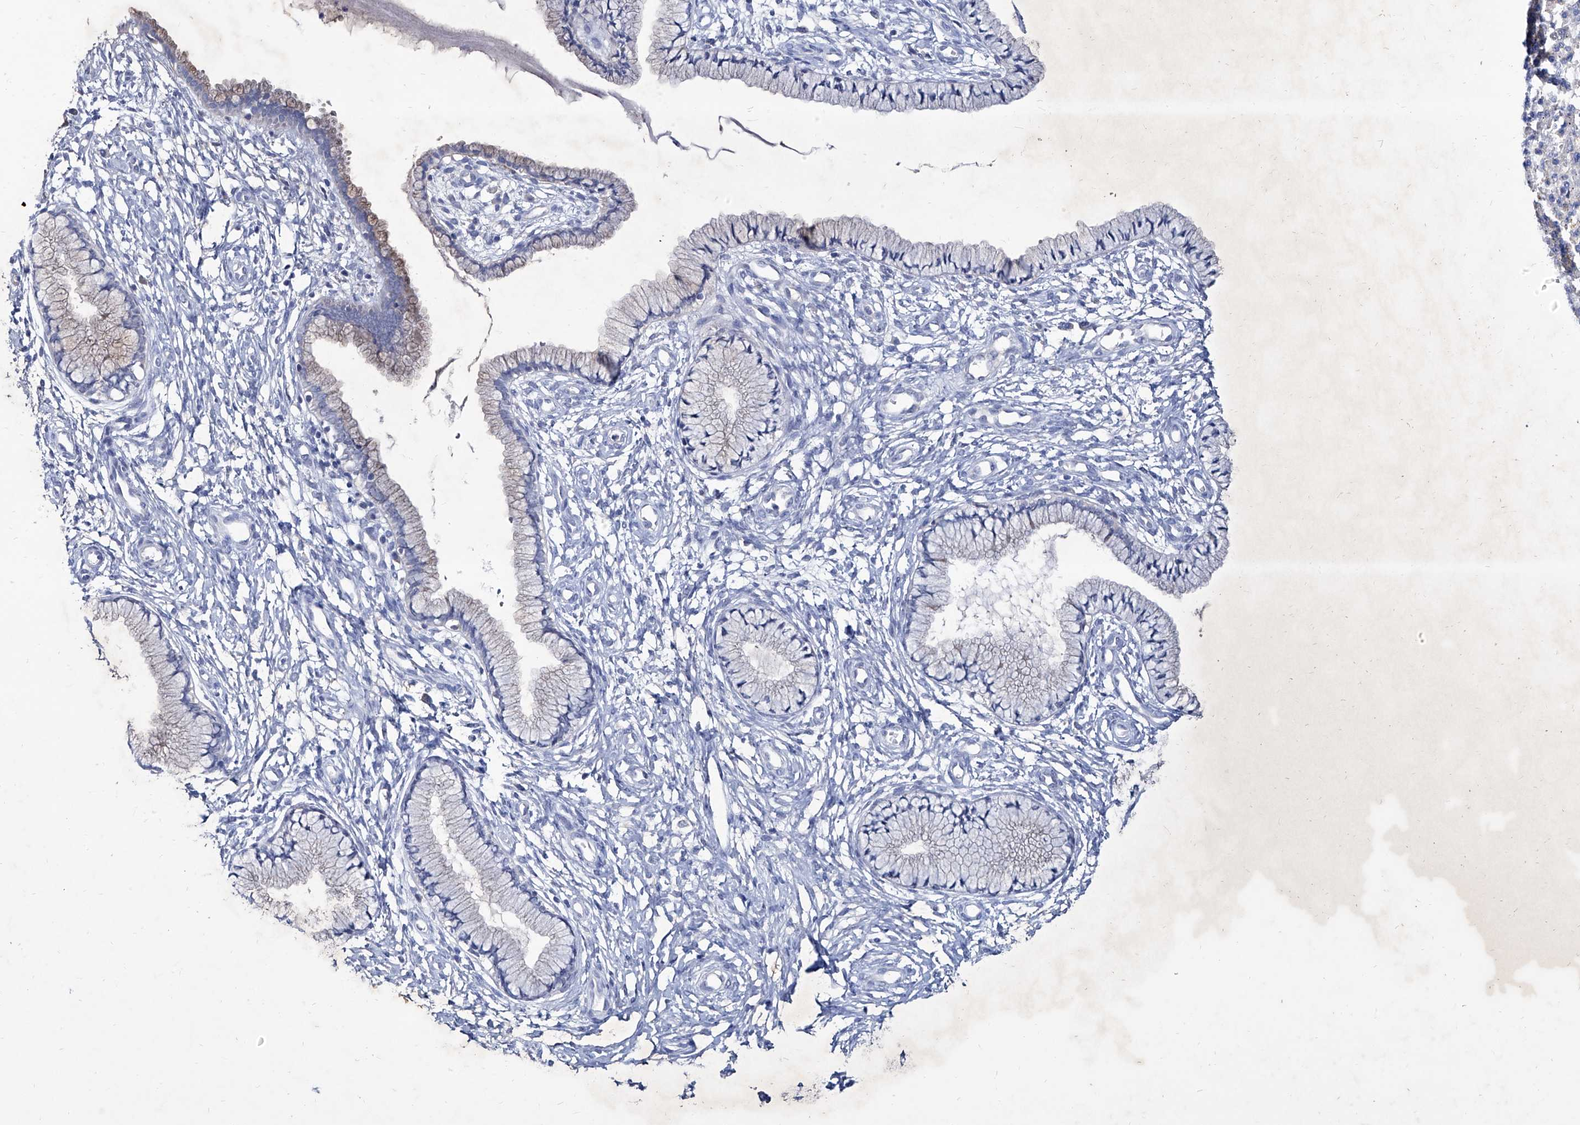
{"staining": {"intensity": "weak", "quantity": "25%-75%", "location": "cytoplasmic/membranous"}, "tissue": "cervix", "cell_type": "Glandular cells", "image_type": "normal", "snomed": [{"axis": "morphology", "description": "Normal tissue, NOS"}, {"axis": "topography", "description": "Cervix"}], "caption": "Glandular cells display low levels of weak cytoplasmic/membranous staining in approximately 25%-75% of cells in unremarkable cervix.", "gene": "KLHL17", "patient": {"sex": "female", "age": 36}}